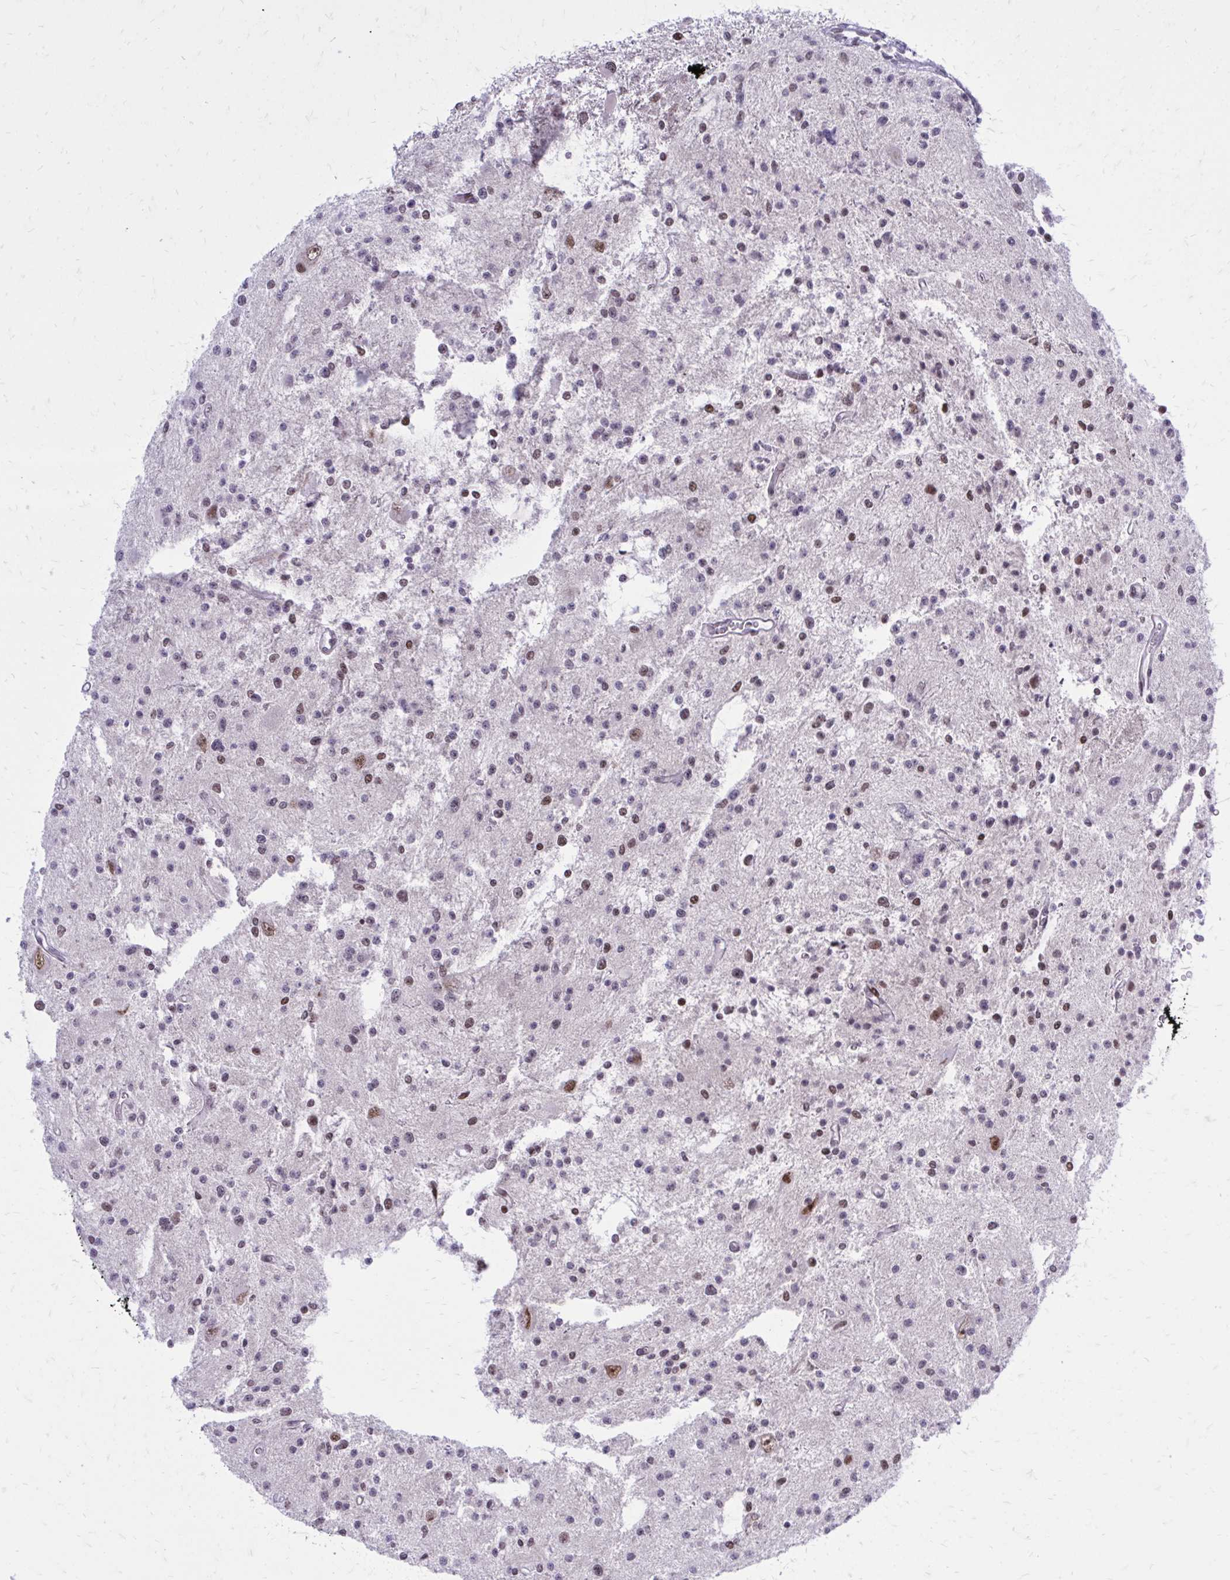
{"staining": {"intensity": "moderate", "quantity": "<25%", "location": "nuclear"}, "tissue": "glioma", "cell_type": "Tumor cells", "image_type": "cancer", "snomed": [{"axis": "morphology", "description": "Glioma, malignant, Low grade"}, {"axis": "topography", "description": "Brain"}], "caption": "Protein staining reveals moderate nuclear positivity in approximately <25% of tumor cells in glioma.", "gene": "PSME4", "patient": {"sex": "male", "age": 43}}